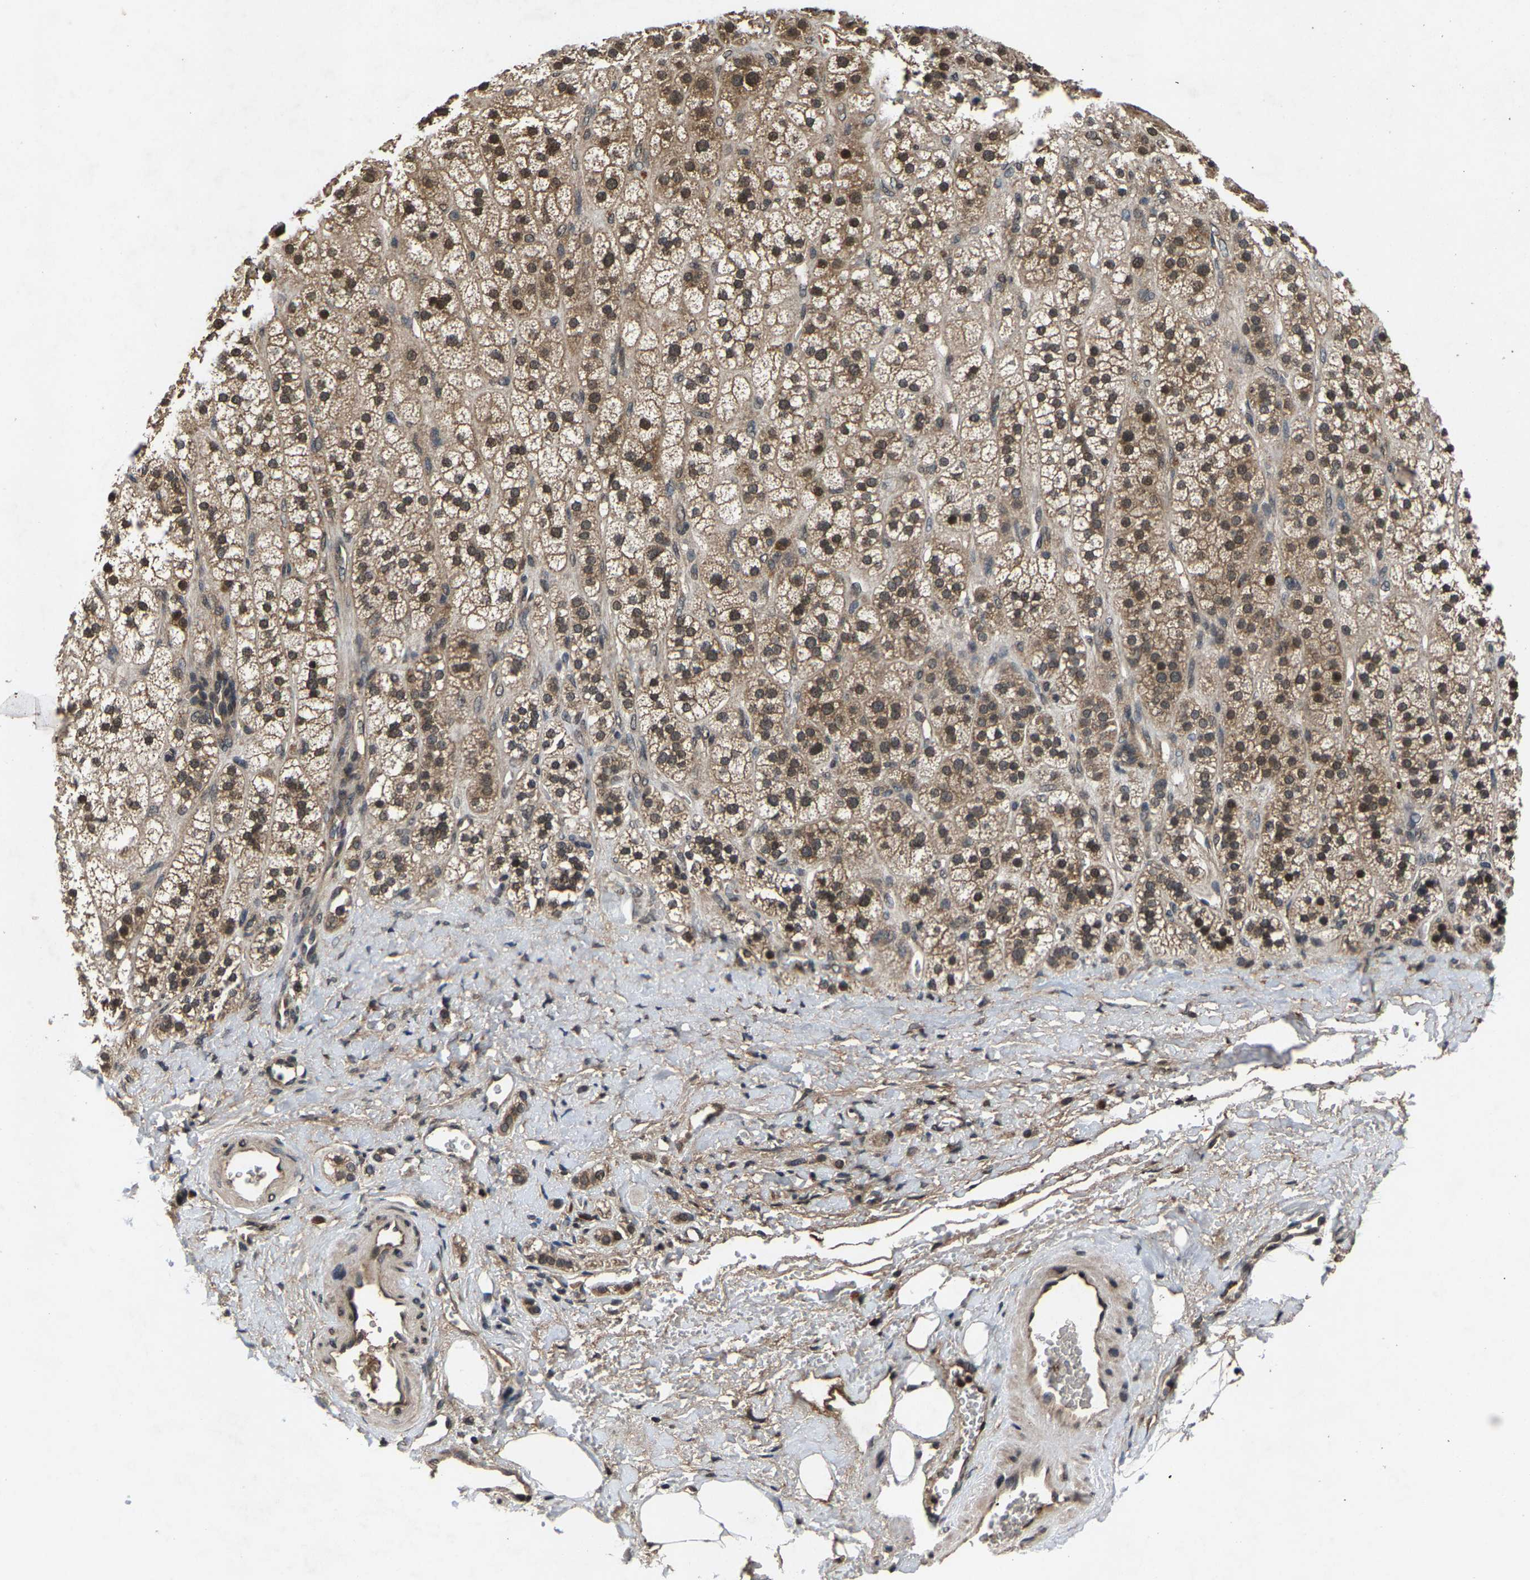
{"staining": {"intensity": "moderate", "quantity": ">75%", "location": "cytoplasmic/membranous,nuclear"}, "tissue": "adrenal gland", "cell_type": "Glandular cells", "image_type": "normal", "snomed": [{"axis": "morphology", "description": "Normal tissue, NOS"}, {"axis": "topography", "description": "Adrenal gland"}], "caption": "Human adrenal gland stained for a protein (brown) shows moderate cytoplasmic/membranous,nuclear positive positivity in about >75% of glandular cells.", "gene": "HUWE1", "patient": {"sex": "male", "age": 56}}